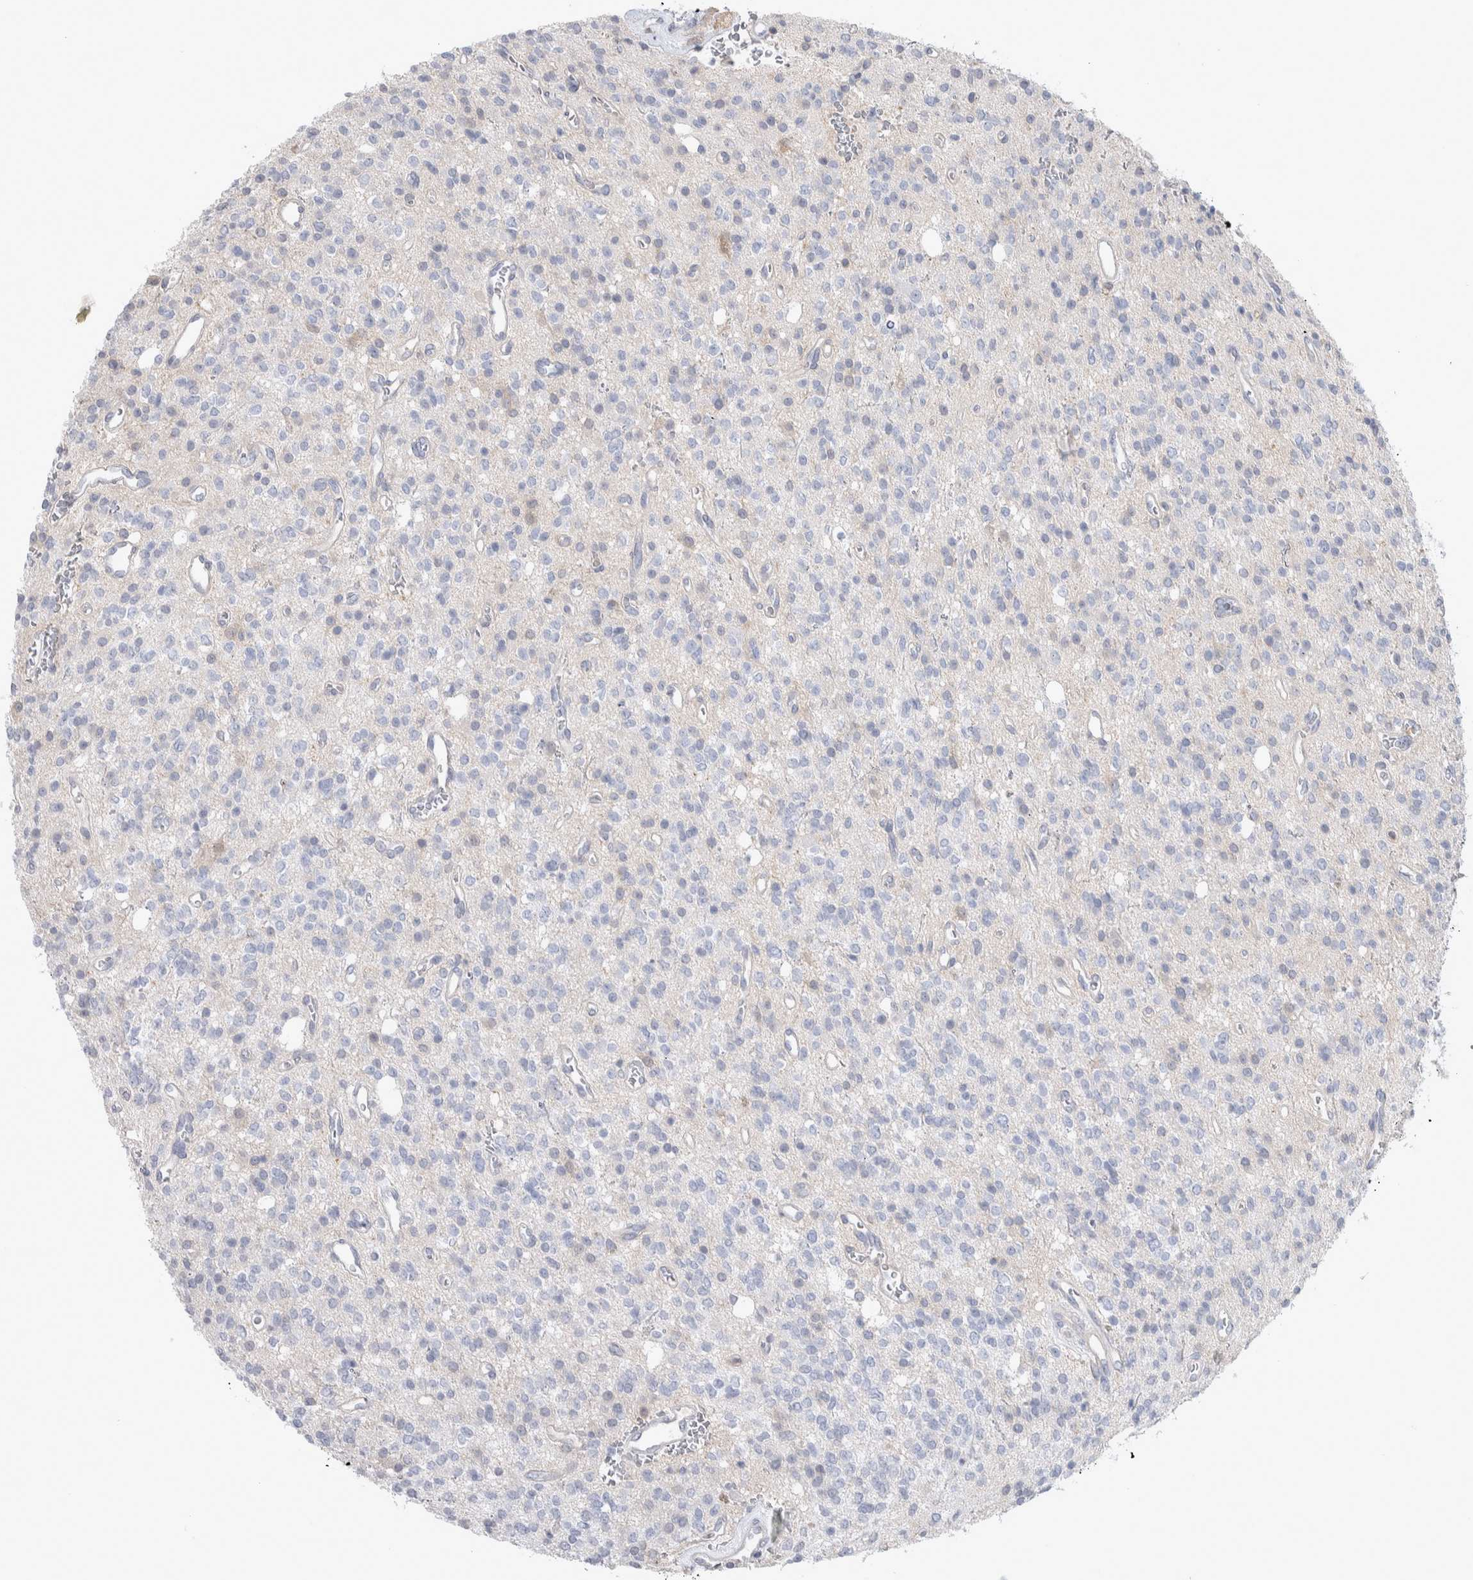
{"staining": {"intensity": "negative", "quantity": "none", "location": "none"}, "tissue": "glioma", "cell_type": "Tumor cells", "image_type": "cancer", "snomed": [{"axis": "morphology", "description": "Glioma, malignant, High grade"}, {"axis": "topography", "description": "Brain"}], "caption": "Immunohistochemistry of human glioma exhibits no expression in tumor cells.", "gene": "HTATIP2", "patient": {"sex": "male", "age": 34}}